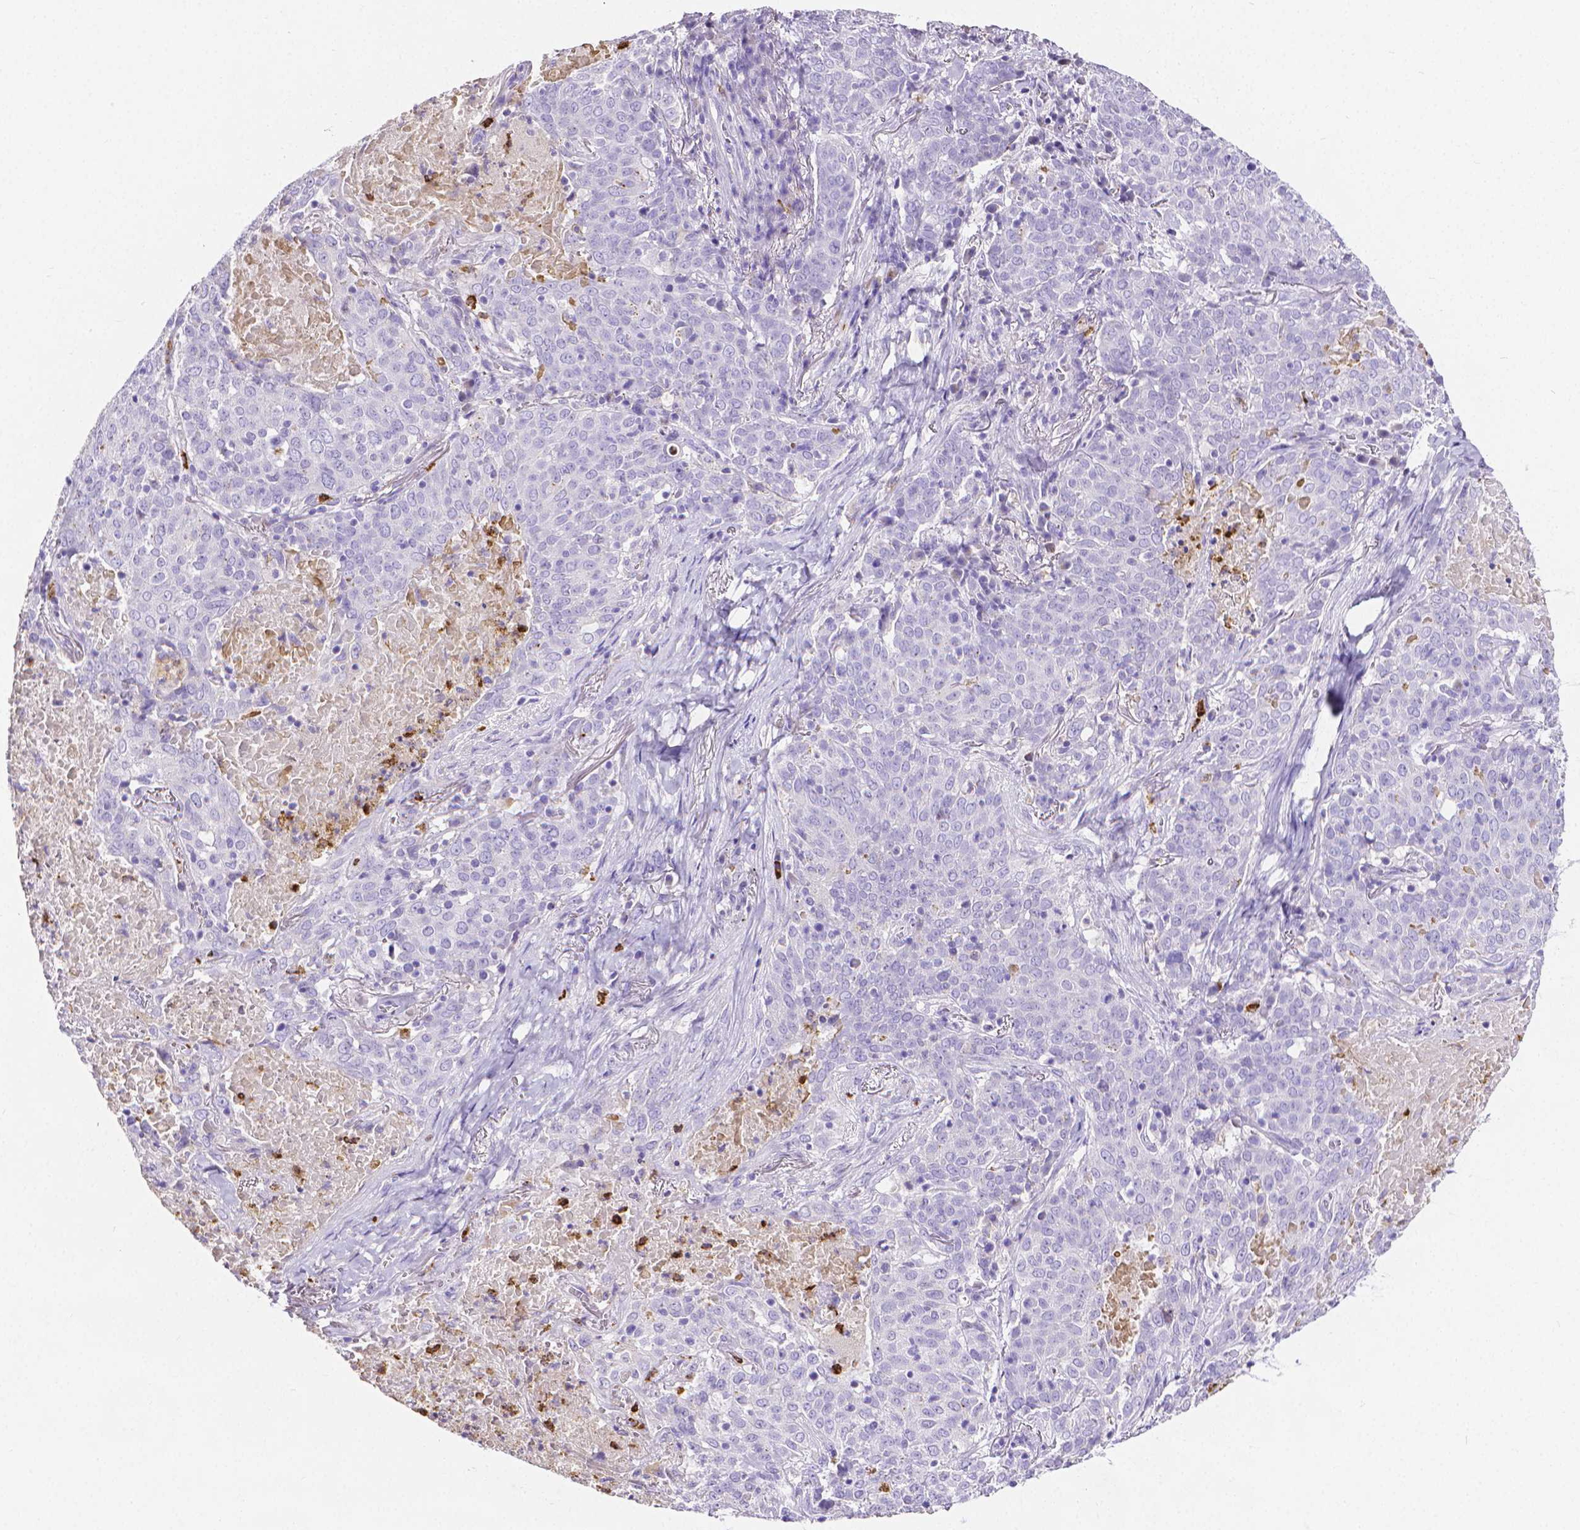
{"staining": {"intensity": "negative", "quantity": "none", "location": "none"}, "tissue": "lung cancer", "cell_type": "Tumor cells", "image_type": "cancer", "snomed": [{"axis": "morphology", "description": "Squamous cell carcinoma, NOS"}, {"axis": "topography", "description": "Lung"}], "caption": "The histopathology image shows no staining of tumor cells in lung cancer (squamous cell carcinoma).", "gene": "MMP9", "patient": {"sex": "male", "age": 82}}